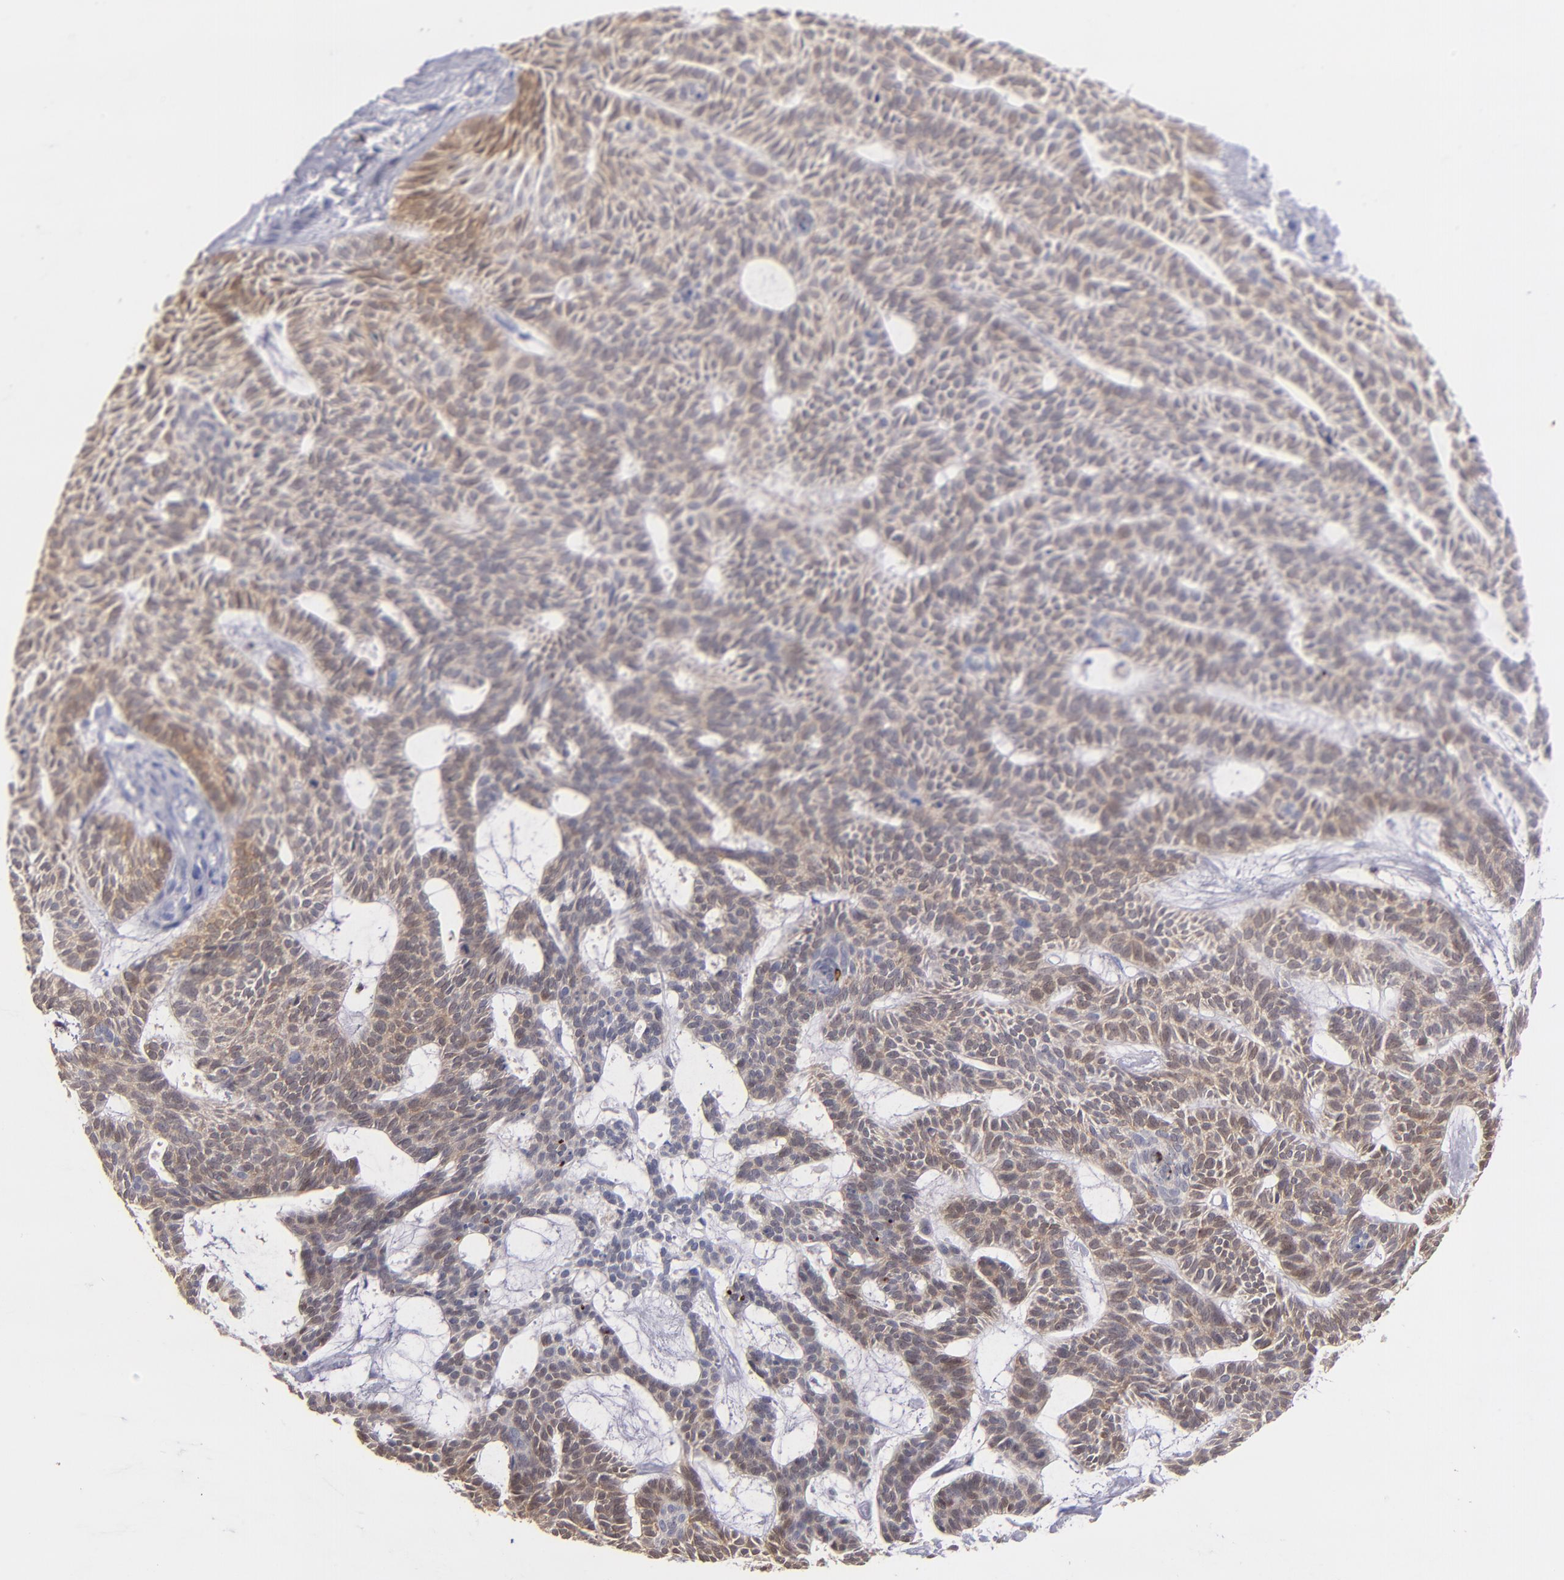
{"staining": {"intensity": "moderate", "quantity": ">75%", "location": "cytoplasmic/membranous"}, "tissue": "skin cancer", "cell_type": "Tumor cells", "image_type": "cancer", "snomed": [{"axis": "morphology", "description": "Basal cell carcinoma"}, {"axis": "topography", "description": "Skin"}], "caption": "IHC (DAB (3,3'-diaminobenzidine)) staining of basal cell carcinoma (skin) shows moderate cytoplasmic/membranous protein expression in about >75% of tumor cells. The protein of interest is shown in brown color, while the nuclei are stained blue.", "gene": "PRKCD", "patient": {"sex": "male", "age": 75}}